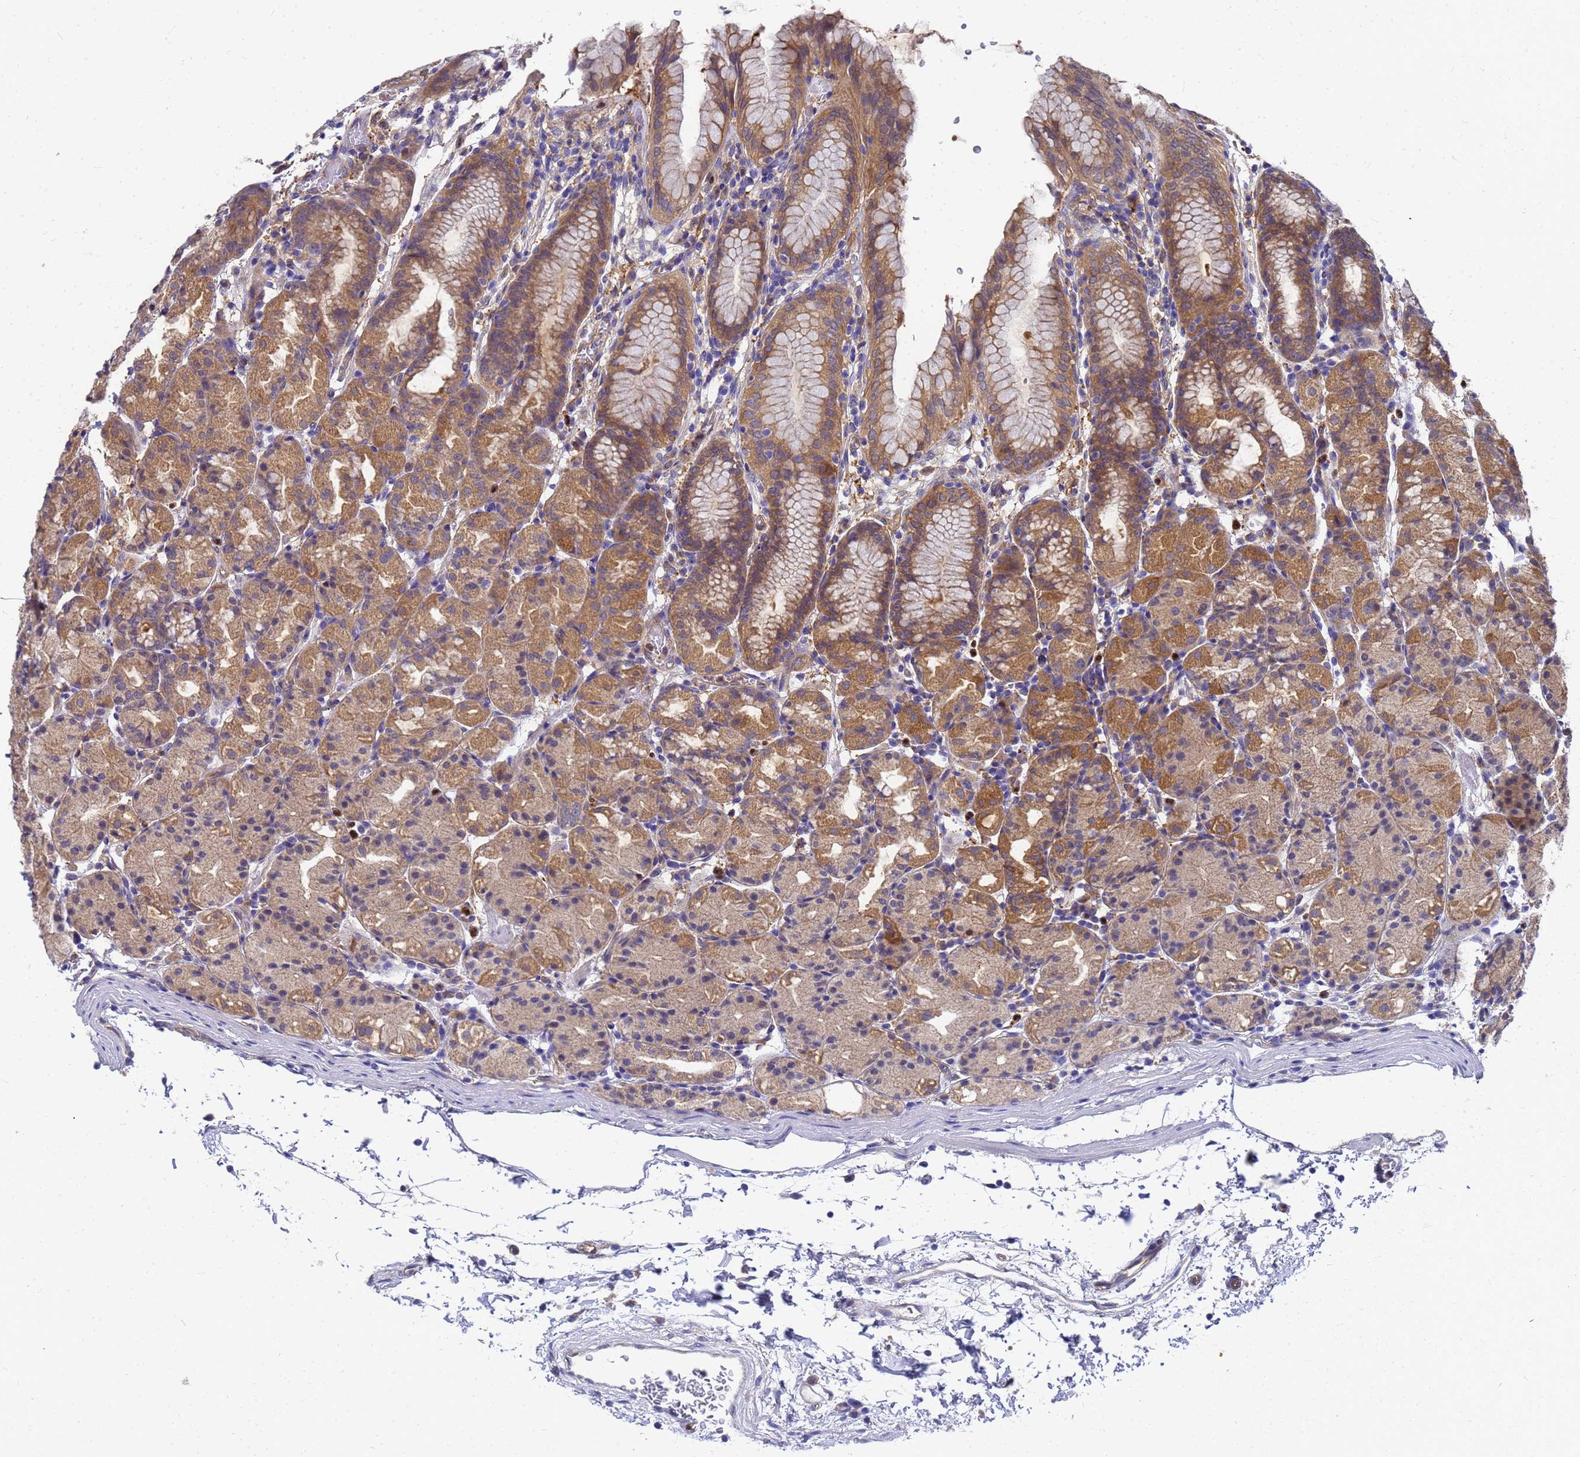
{"staining": {"intensity": "moderate", "quantity": ">75%", "location": "cytoplasmic/membranous"}, "tissue": "stomach", "cell_type": "Glandular cells", "image_type": "normal", "snomed": [{"axis": "morphology", "description": "Normal tissue, NOS"}, {"axis": "topography", "description": "Stomach, upper"}], "caption": "Protein staining displays moderate cytoplasmic/membranous positivity in approximately >75% of glandular cells in normal stomach. The protein is stained brown, and the nuclei are stained in blue (DAB IHC with brightfield microscopy, high magnification).", "gene": "SLC35E2B", "patient": {"sex": "male", "age": 48}}